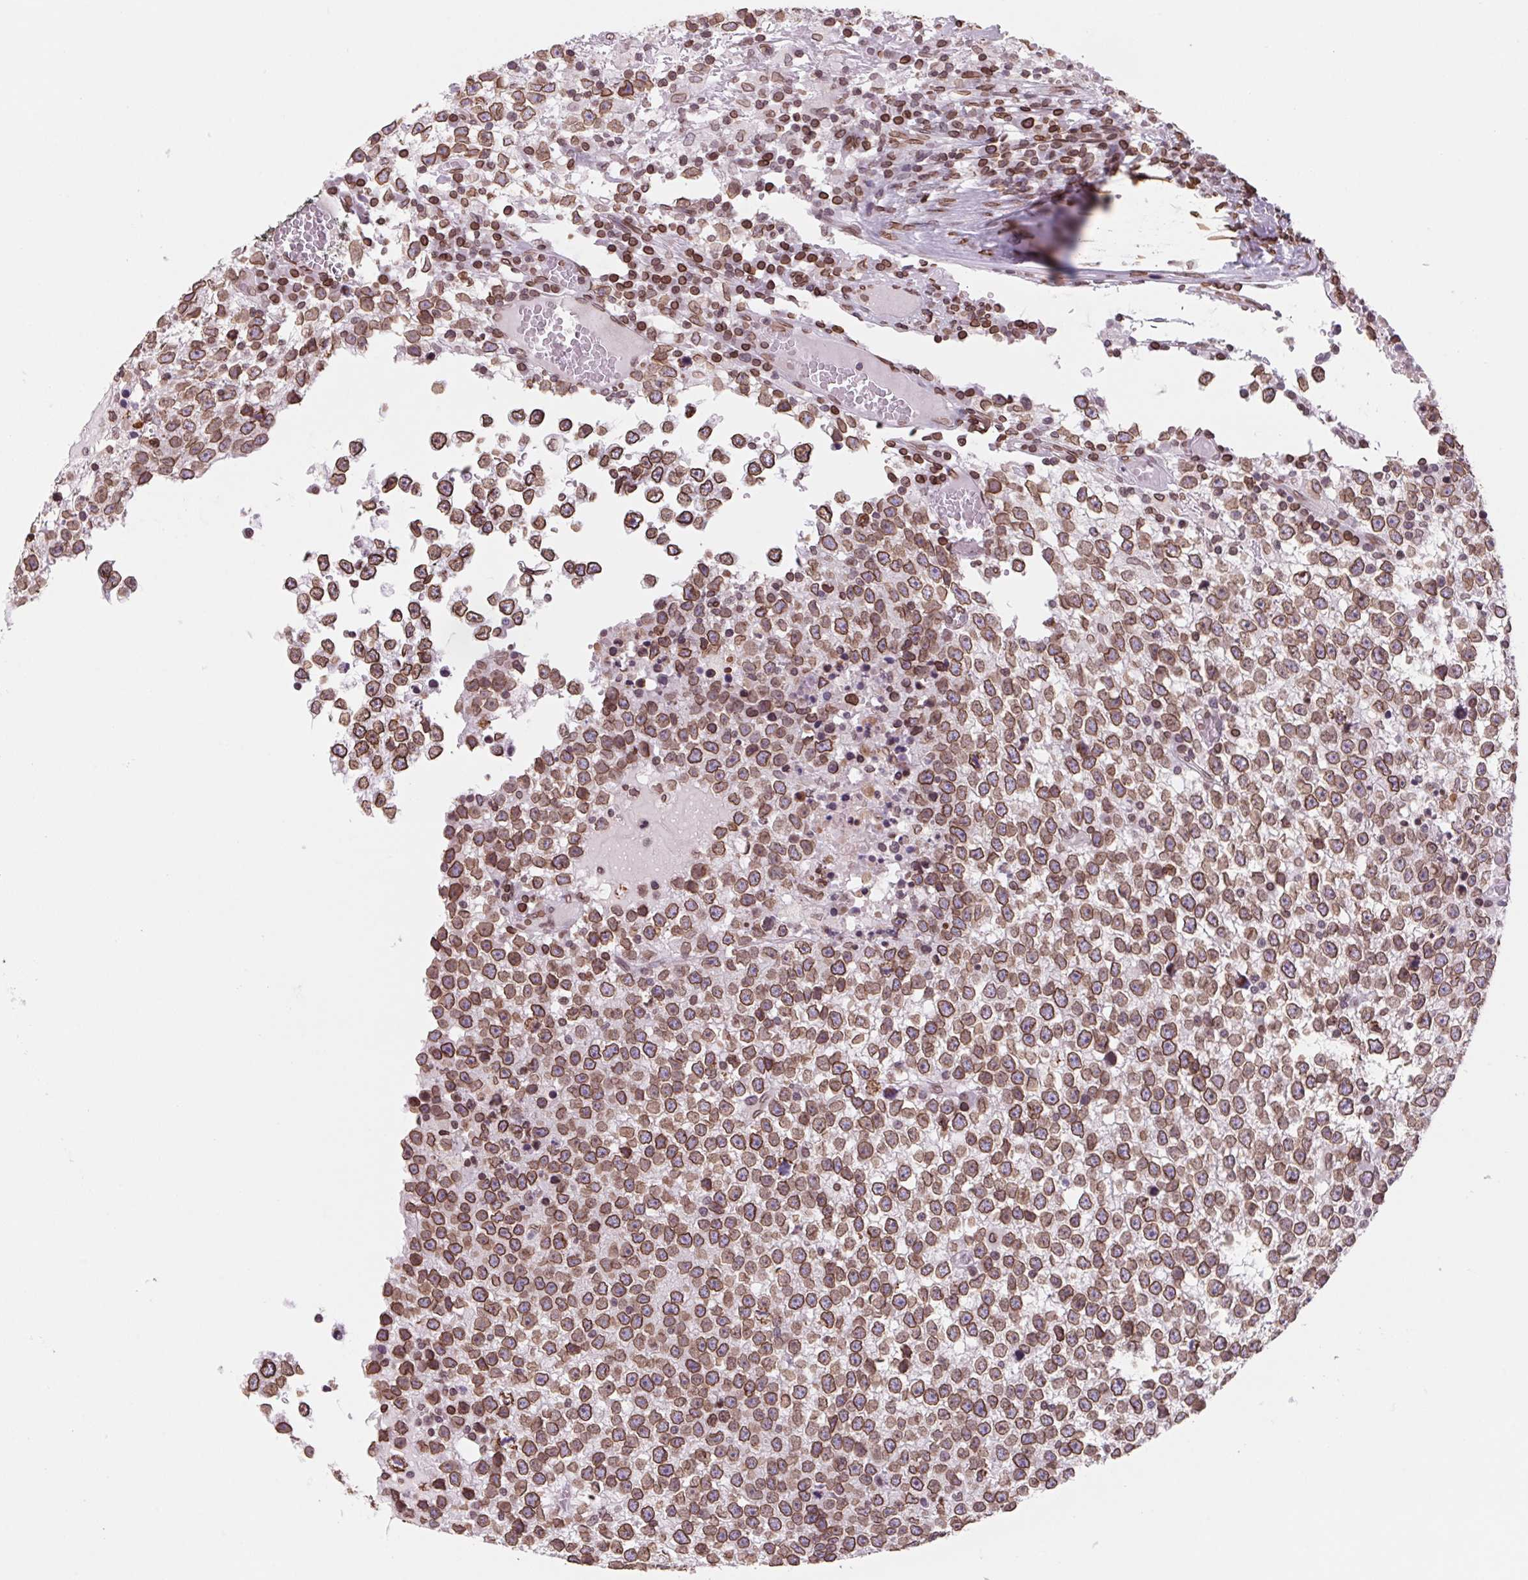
{"staining": {"intensity": "strong", "quantity": ">75%", "location": "cytoplasmic/membranous,nuclear"}, "tissue": "testis cancer", "cell_type": "Tumor cells", "image_type": "cancer", "snomed": [{"axis": "morphology", "description": "Seminoma, NOS"}, {"axis": "topography", "description": "Testis"}], "caption": "Protein expression analysis of testis cancer displays strong cytoplasmic/membranous and nuclear staining in approximately >75% of tumor cells.", "gene": "LMNB2", "patient": {"sex": "male", "age": 65}}